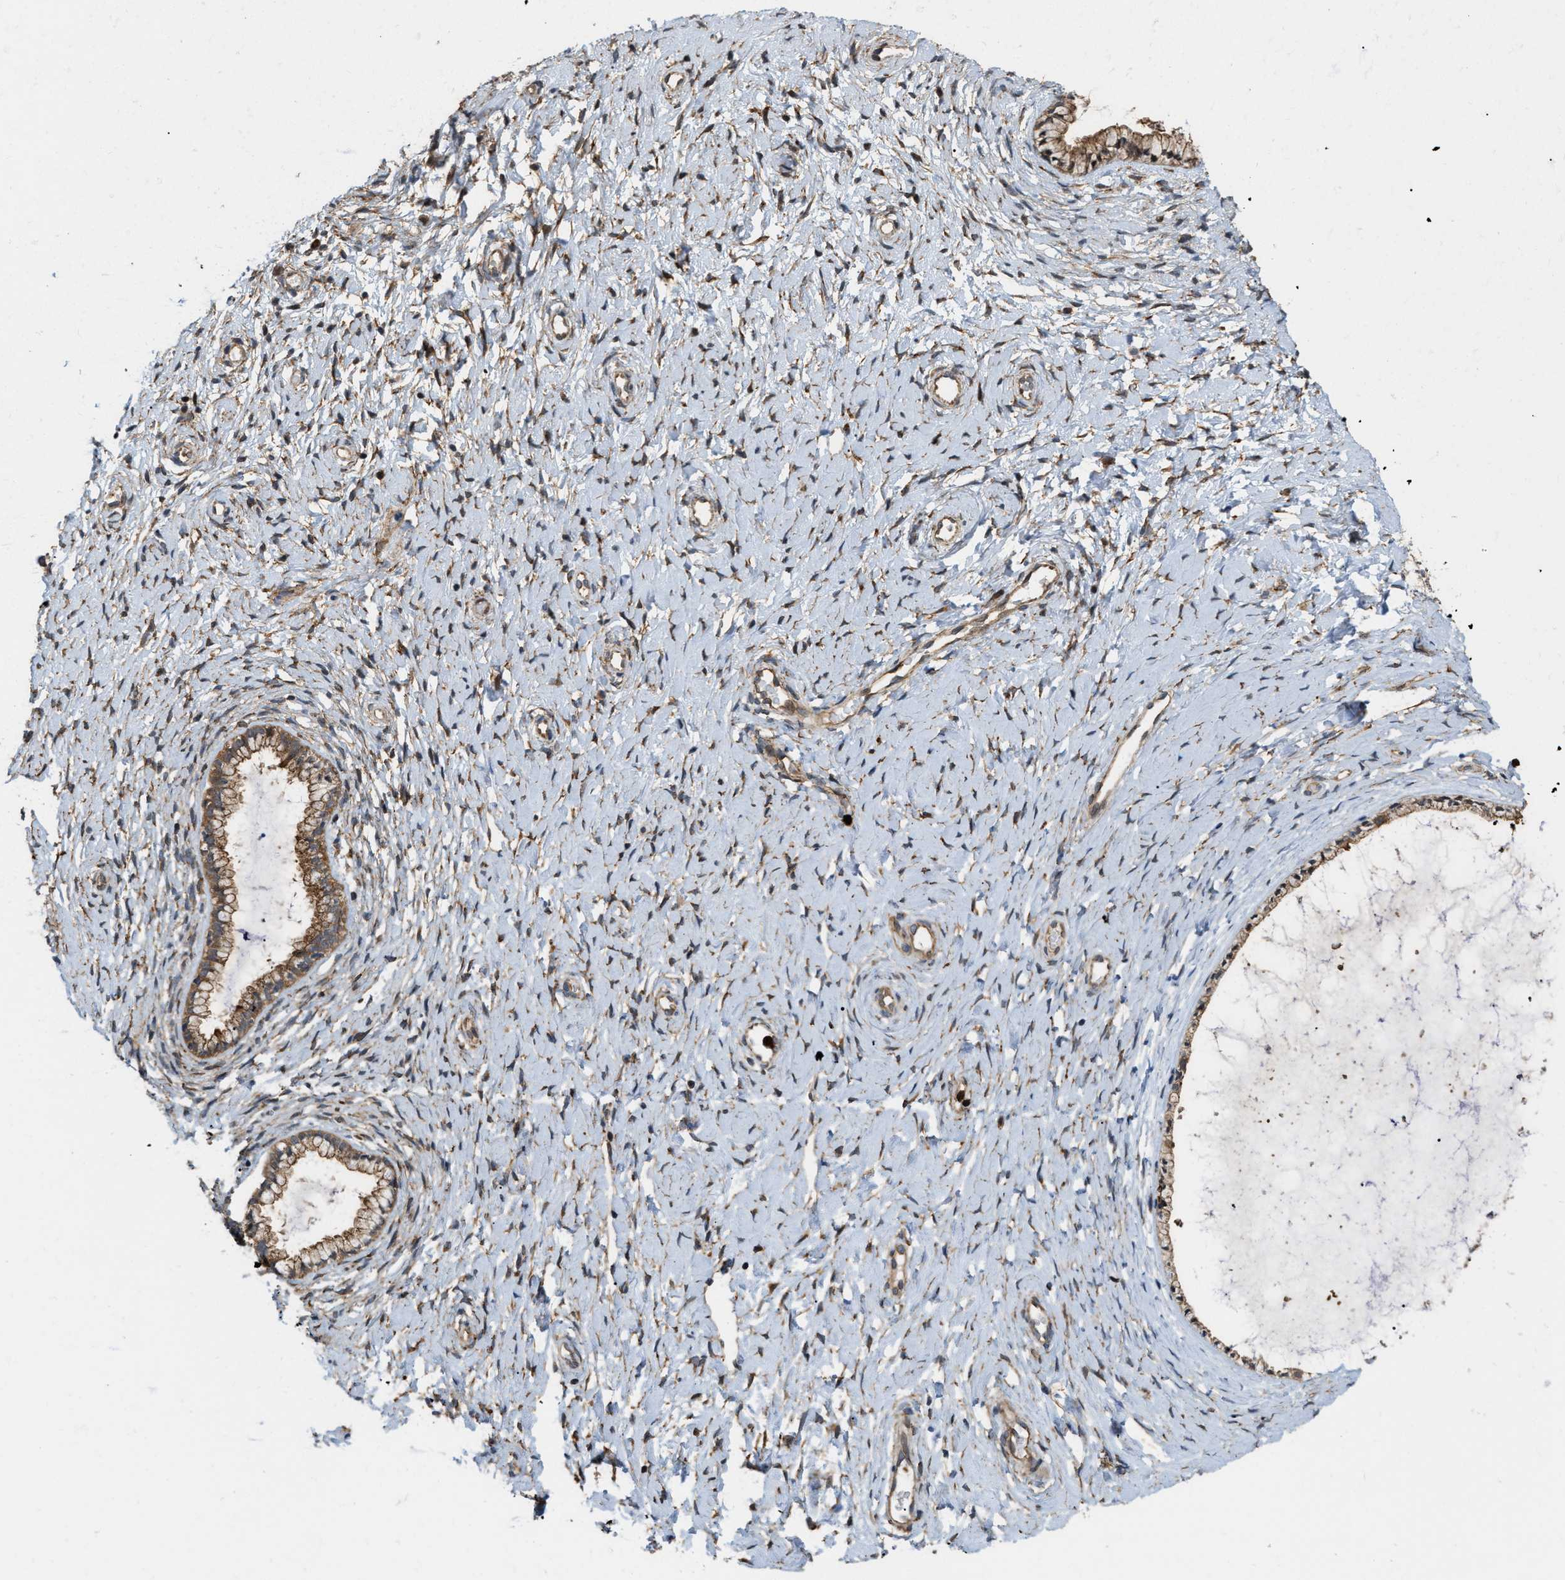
{"staining": {"intensity": "strong", "quantity": ">75%", "location": "cytoplasmic/membranous"}, "tissue": "cervix", "cell_type": "Glandular cells", "image_type": "normal", "snomed": [{"axis": "morphology", "description": "Normal tissue, NOS"}, {"axis": "topography", "description": "Cervix"}], "caption": "Protein staining reveals strong cytoplasmic/membranous staining in about >75% of glandular cells in normal cervix. The staining is performed using DAB (3,3'-diaminobenzidine) brown chromogen to label protein expression. The nuclei are counter-stained blue using hematoxylin.", "gene": "IQCE", "patient": {"sex": "female", "age": 72}}